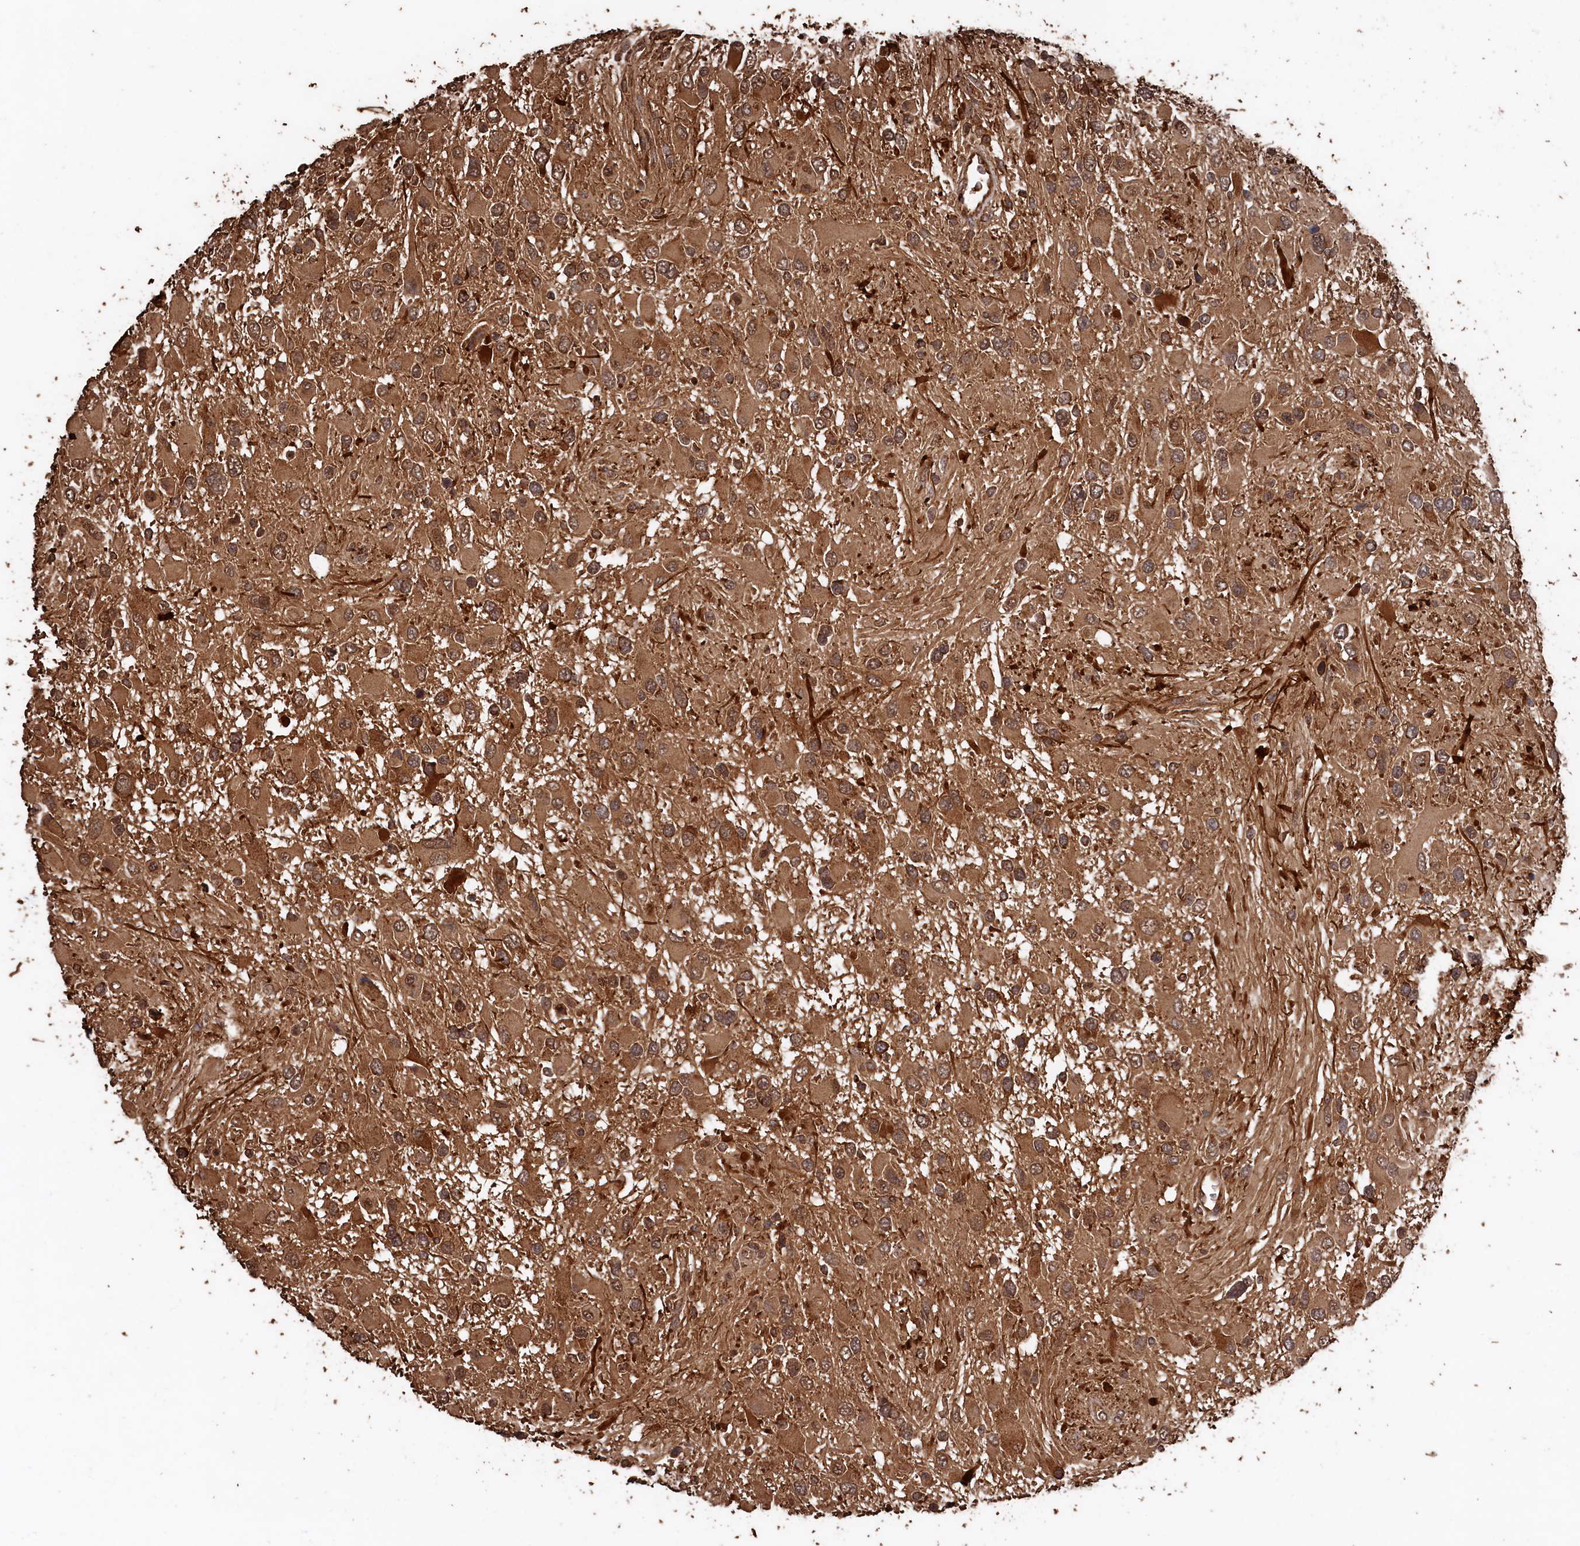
{"staining": {"intensity": "moderate", "quantity": ">75%", "location": "cytoplasmic/membranous"}, "tissue": "glioma", "cell_type": "Tumor cells", "image_type": "cancer", "snomed": [{"axis": "morphology", "description": "Glioma, malignant, High grade"}, {"axis": "topography", "description": "Brain"}], "caption": "An image of malignant glioma (high-grade) stained for a protein exhibits moderate cytoplasmic/membranous brown staining in tumor cells.", "gene": "SNX33", "patient": {"sex": "male", "age": 53}}